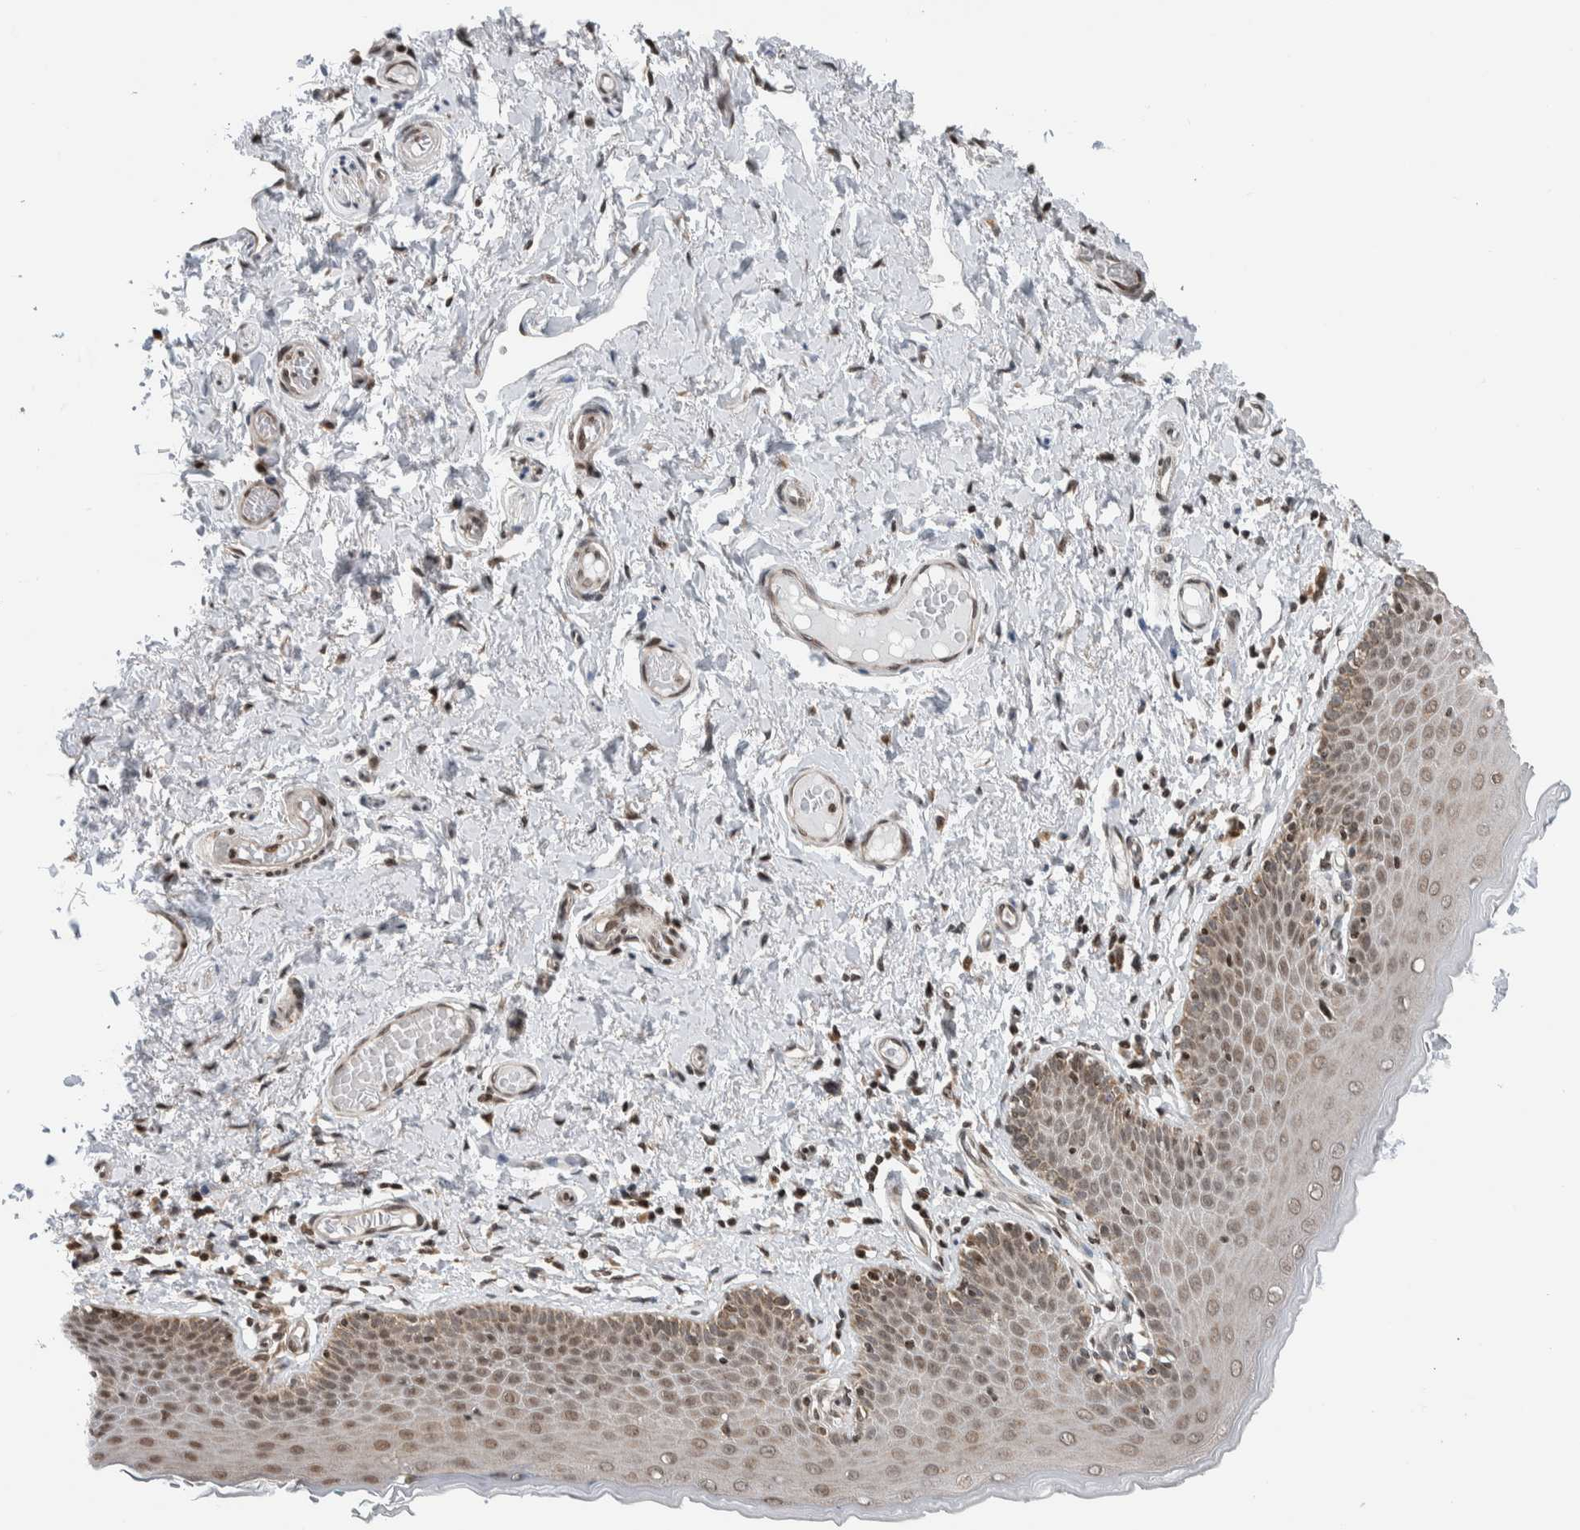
{"staining": {"intensity": "moderate", "quantity": "25%-75%", "location": "cytoplasmic/membranous,nuclear"}, "tissue": "skin", "cell_type": "Epidermal cells", "image_type": "normal", "snomed": [{"axis": "morphology", "description": "Normal tissue, NOS"}, {"axis": "topography", "description": "Vulva"}], "caption": "Immunohistochemical staining of normal human skin exhibits medium levels of moderate cytoplasmic/membranous,nuclear positivity in approximately 25%-75% of epidermal cells.", "gene": "NPLOC4", "patient": {"sex": "female", "age": 66}}